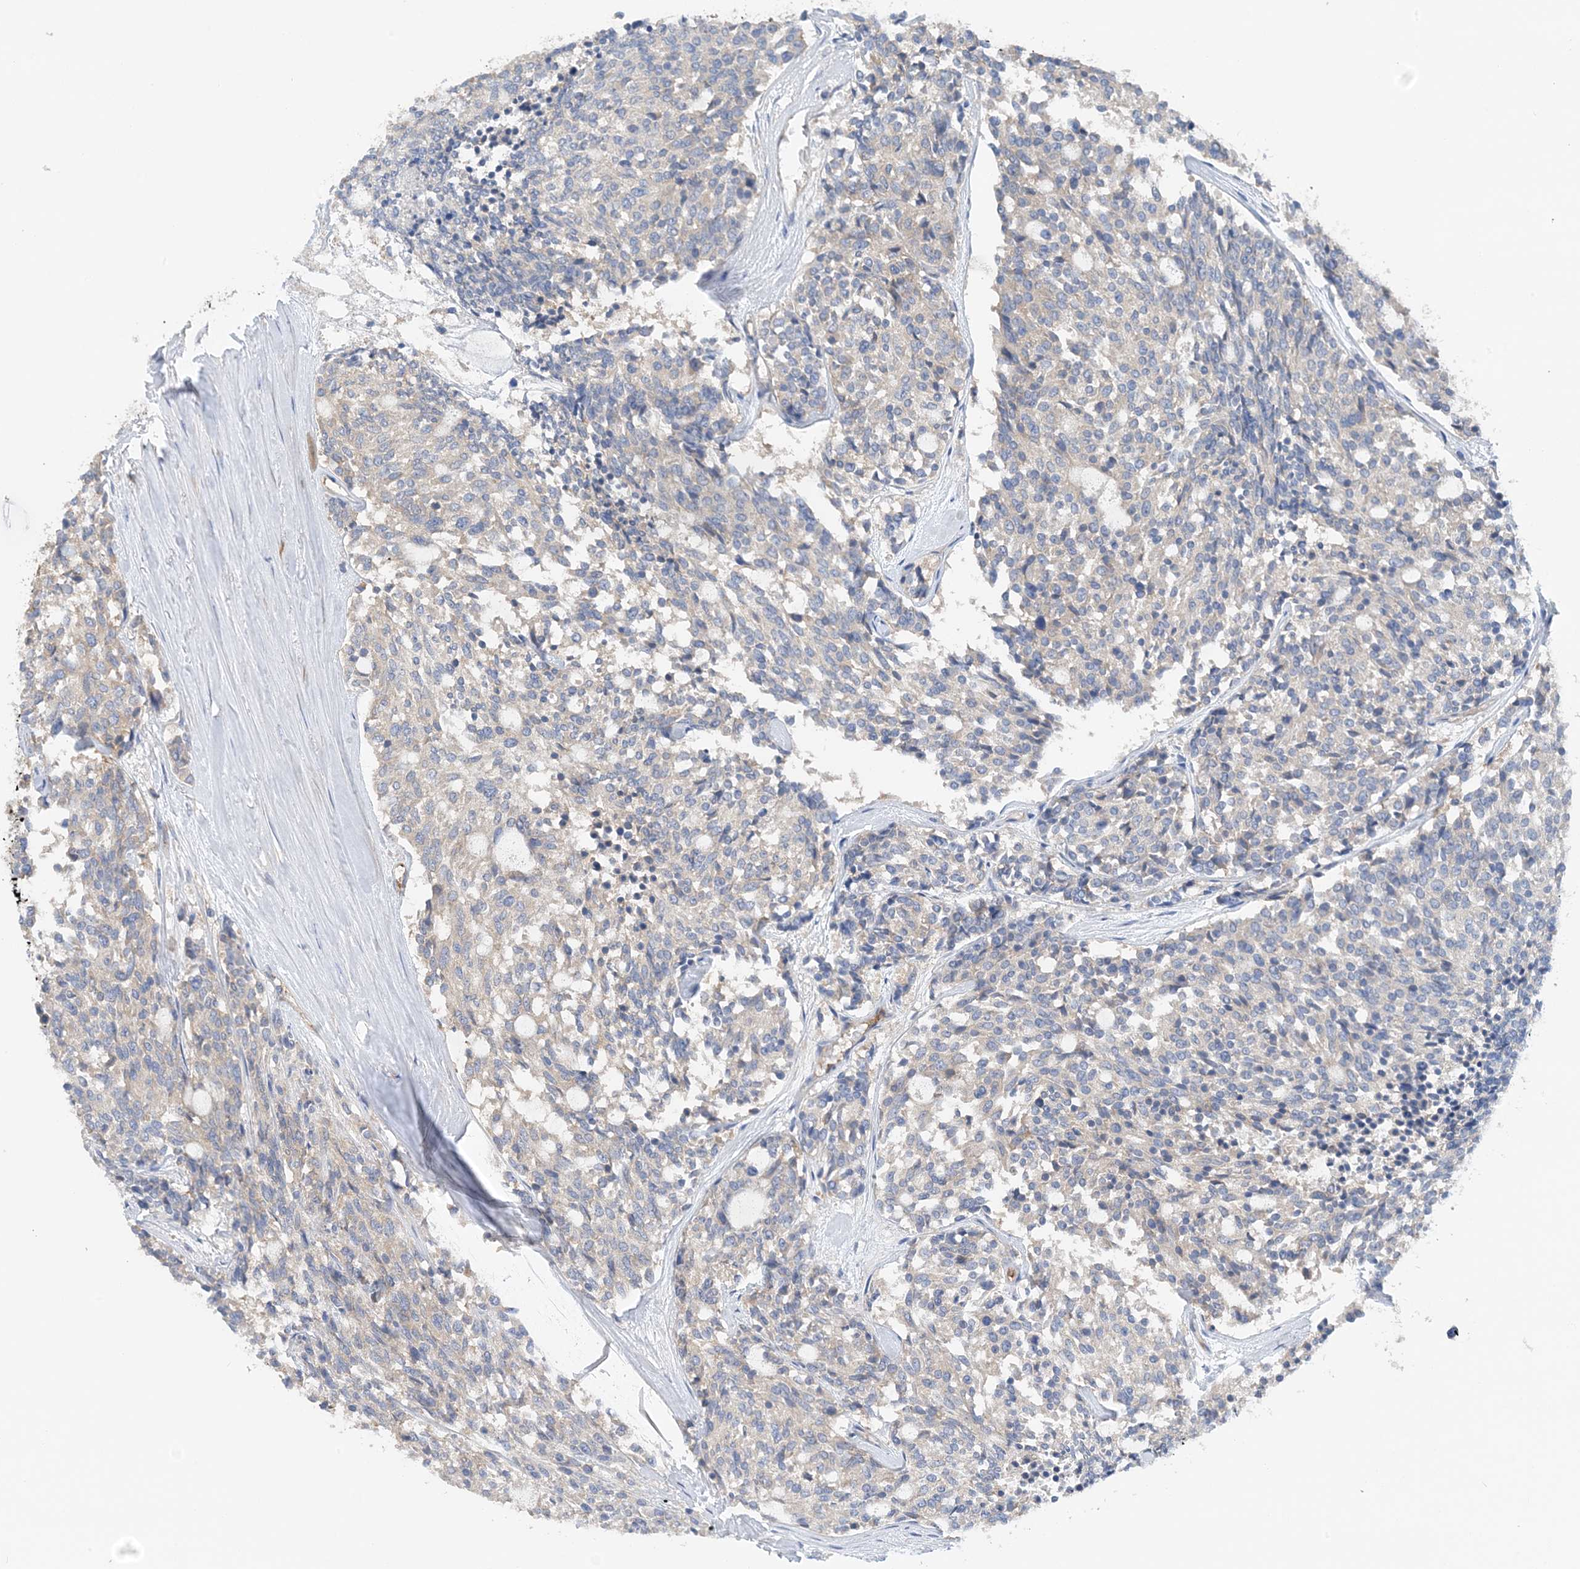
{"staining": {"intensity": "negative", "quantity": "none", "location": "none"}, "tissue": "carcinoid", "cell_type": "Tumor cells", "image_type": "cancer", "snomed": [{"axis": "morphology", "description": "Carcinoid, malignant, NOS"}, {"axis": "topography", "description": "Pancreas"}], "caption": "Carcinoid was stained to show a protein in brown. There is no significant positivity in tumor cells.", "gene": "SLC5A11", "patient": {"sex": "female", "age": 54}}